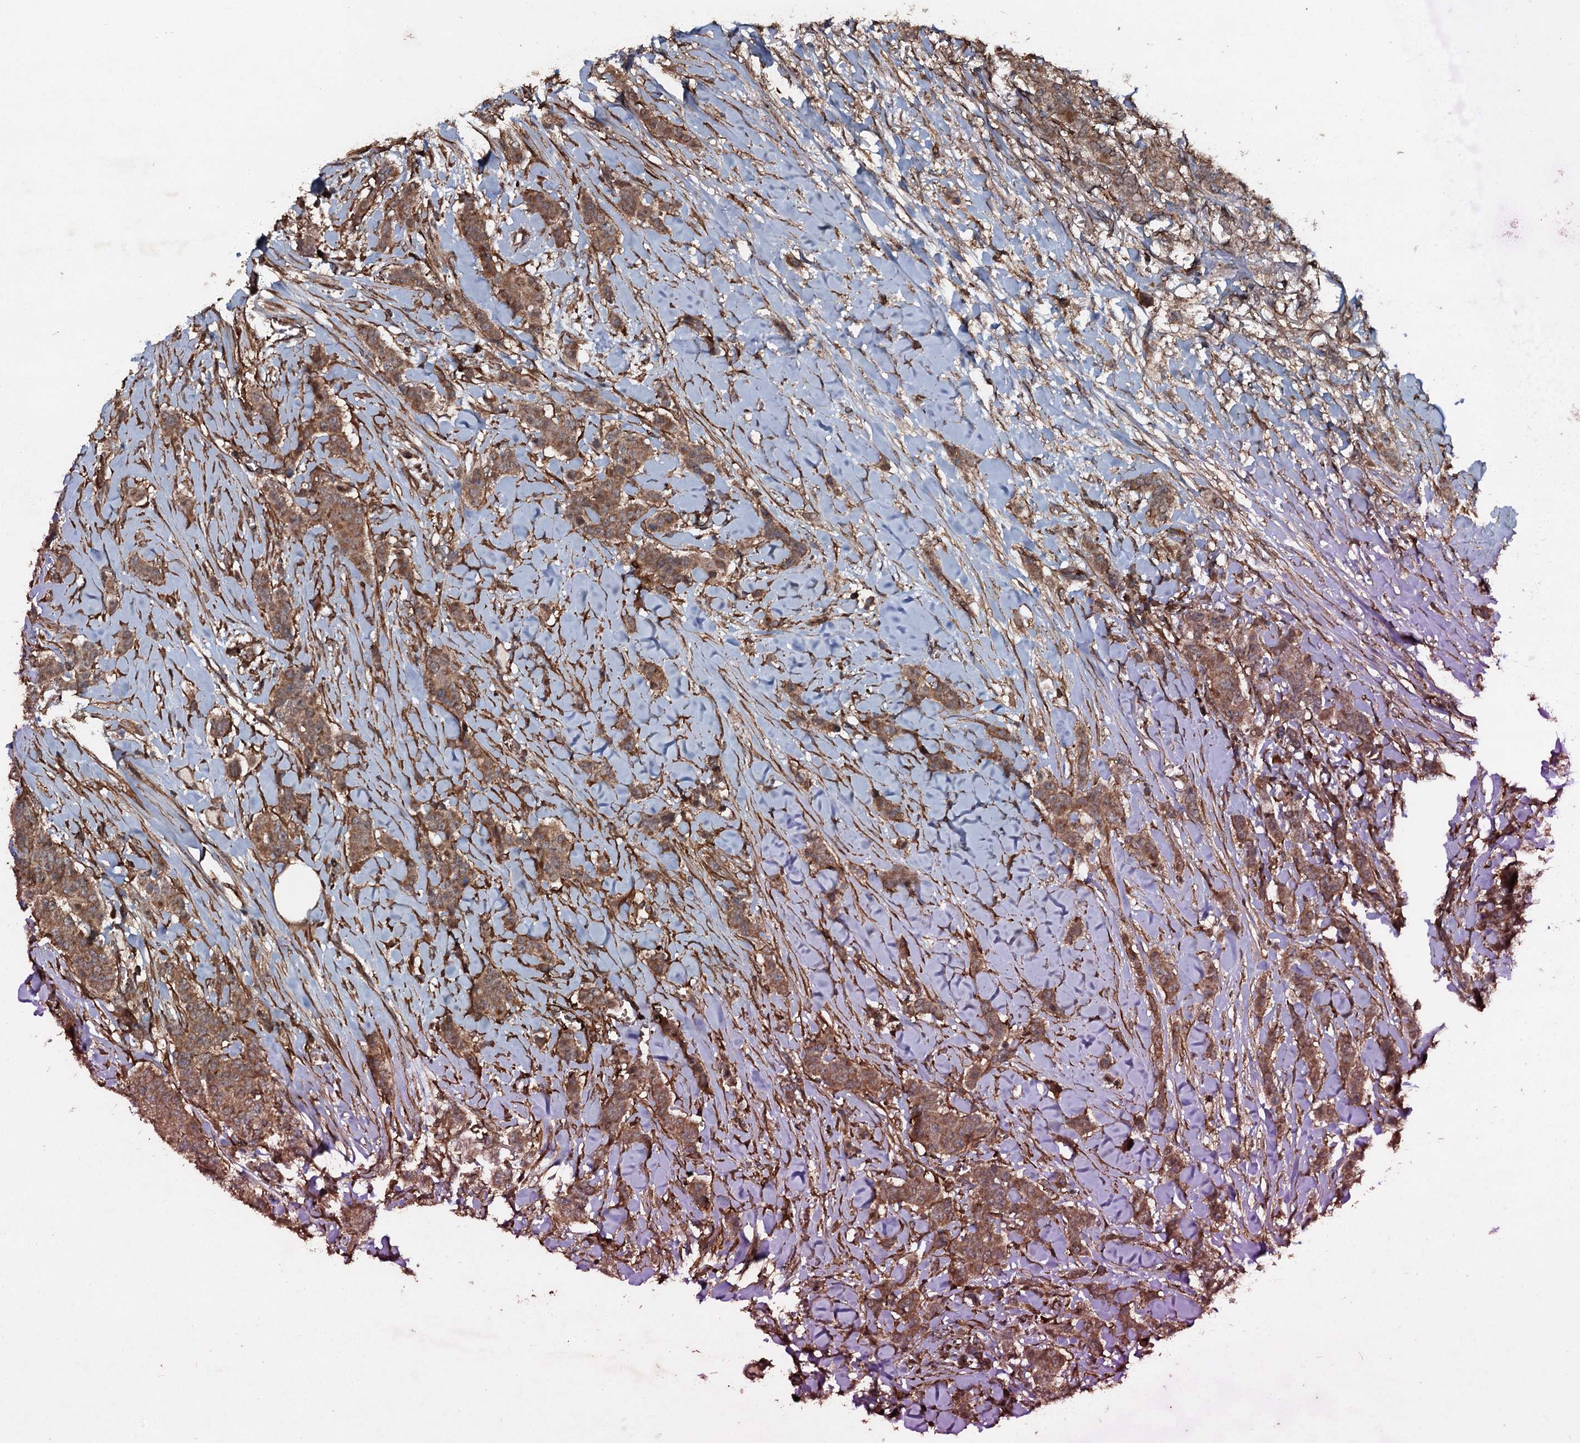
{"staining": {"intensity": "moderate", "quantity": ">75%", "location": "cytoplasmic/membranous"}, "tissue": "breast cancer", "cell_type": "Tumor cells", "image_type": "cancer", "snomed": [{"axis": "morphology", "description": "Duct carcinoma"}, {"axis": "topography", "description": "Breast"}], "caption": "A medium amount of moderate cytoplasmic/membranous staining is appreciated in approximately >75% of tumor cells in breast cancer (infiltrating ductal carcinoma) tissue. Using DAB (brown) and hematoxylin (blue) stains, captured at high magnification using brightfield microscopy.", "gene": "ADGRG3", "patient": {"sex": "female", "age": 40}}